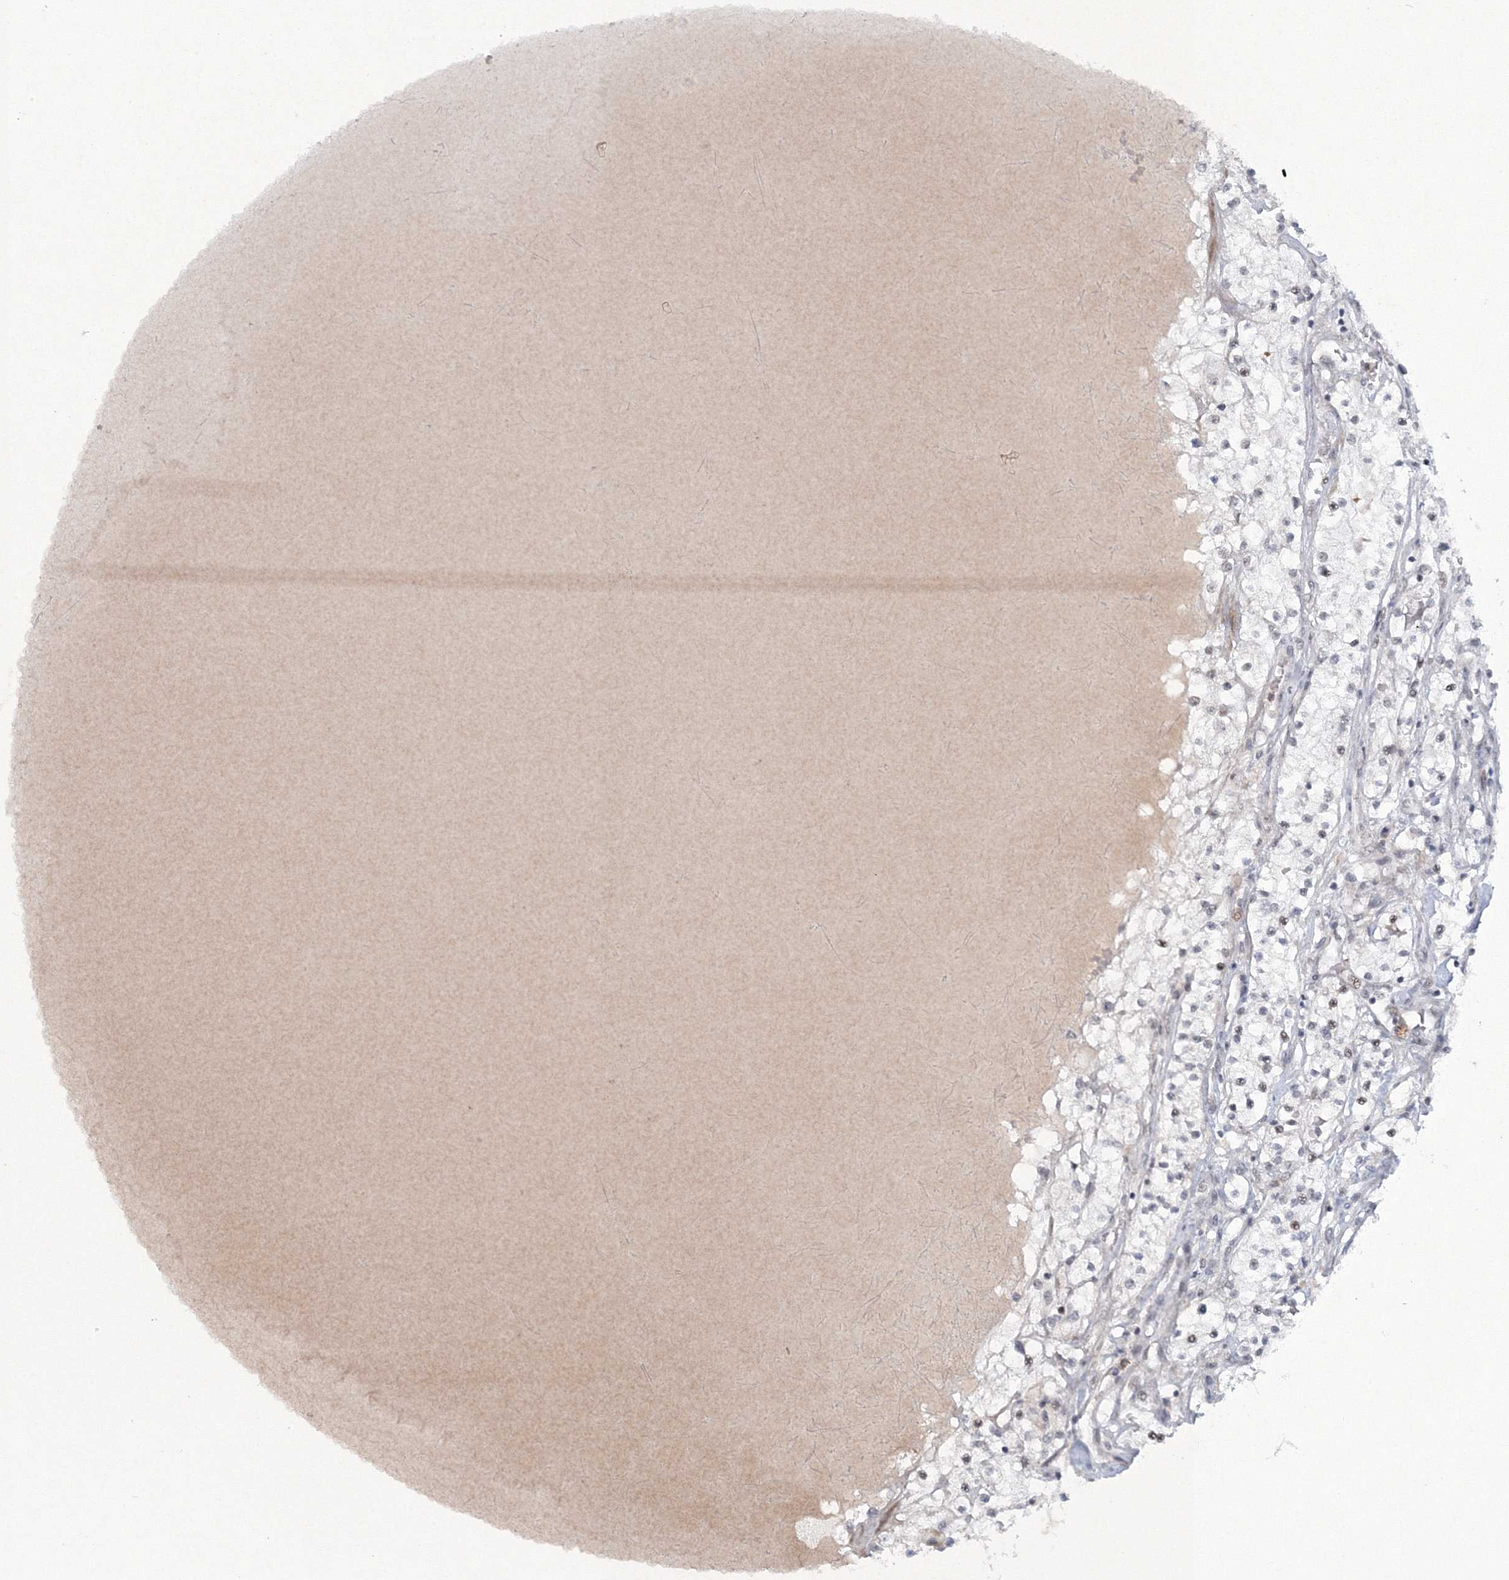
{"staining": {"intensity": "negative", "quantity": "none", "location": "none"}, "tissue": "renal cancer", "cell_type": "Tumor cells", "image_type": "cancer", "snomed": [{"axis": "morphology", "description": "Normal tissue, NOS"}, {"axis": "morphology", "description": "Adenocarcinoma, NOS"}, {"axis": "topography", "description": "Kidney"}], "caption": "This is an immunohistochemistry (IHC) histopathology image of renal adenocarcinoma. There is no expression in tumor cells.", "gene": "C3orf33", "patient": {"sex": "male", "age": 68}}